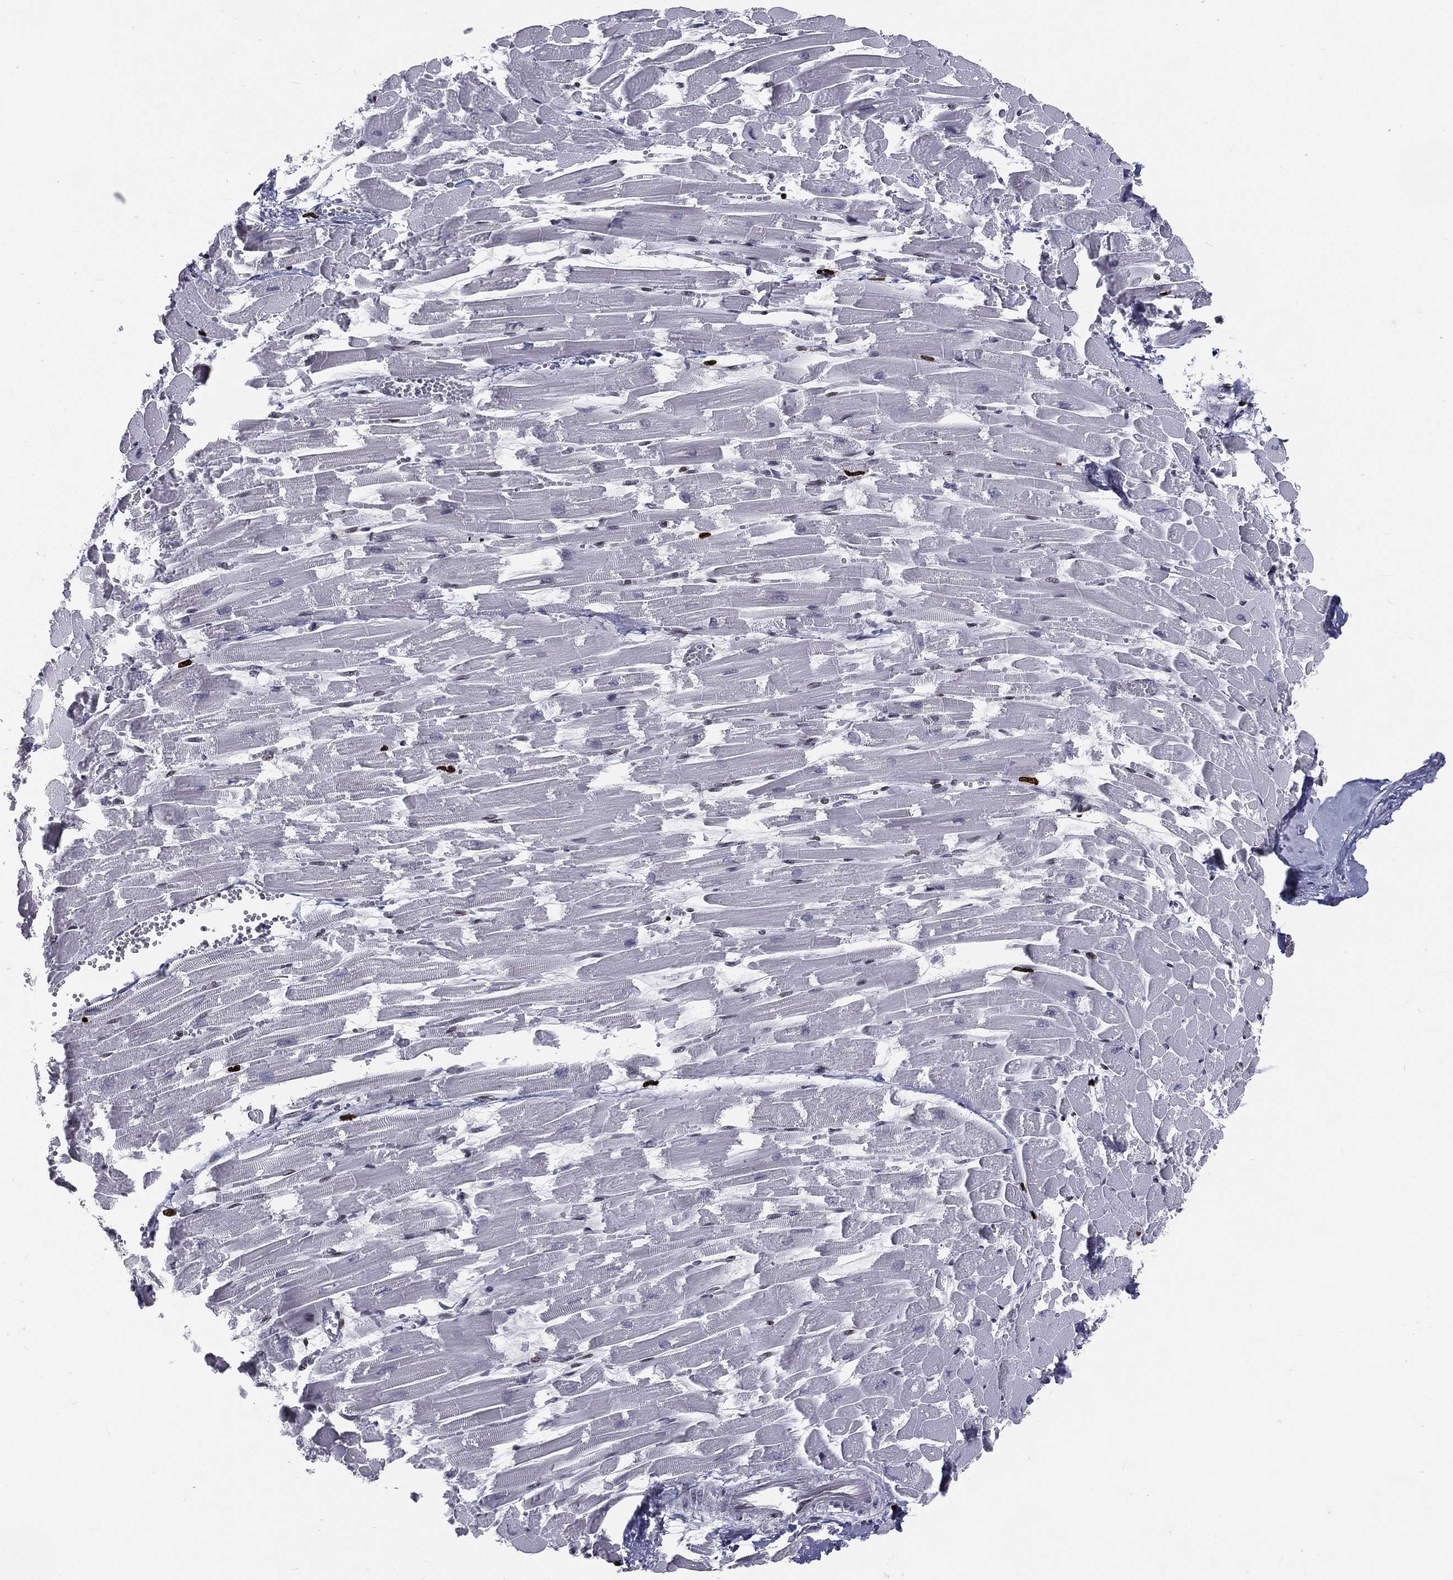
{"staining": {"intensity": "negative", "quantity": "none", "location": "none"}, "tissue": "heart muscle", "cell_type": "Cardiomyocytes", "image_type": "normal", "snomed": [{"axis": "morphology", "description": "Normal tissue, NOS"}, {"axis": "topography", "description": "Heart"}], "caption": "This histopathology image is of benign heart muscle stained with IHC to label a protein in brown with the nuclei are counter-stained blue. There is no positivity in cardiomyocytes. The staining was performed using DAB (3,3'-diaminobenzidine) to visualize the protein expression in brown, while the nuclei were stained in blue with hematoxylin (Magnification: 20x).", "gene": "MNDA", "patient": {"sex": "female", "age": 52}}